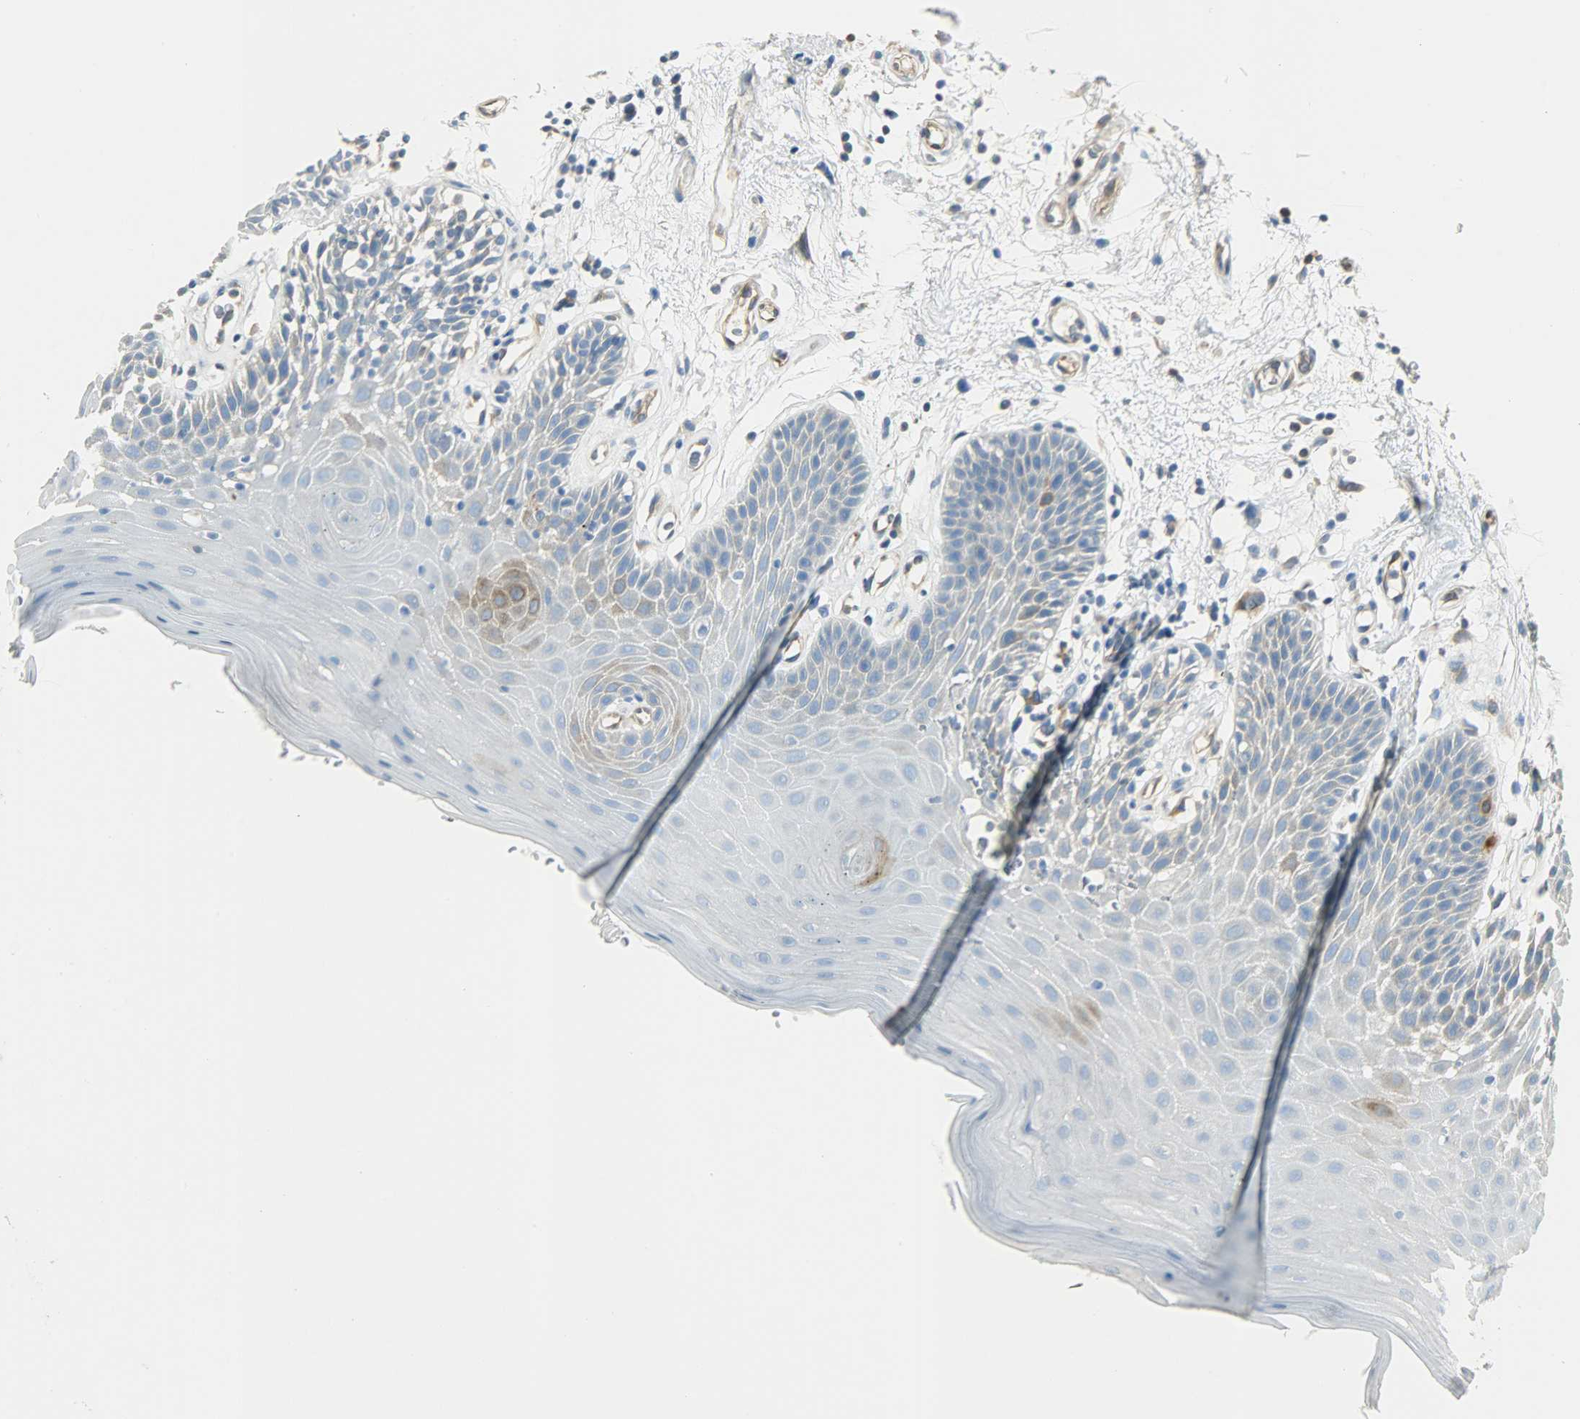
{"staining": {"intensity": "weak", "quantity": "<25%", "location": "cytoplasmic/membranous"}, "tissue": "oral mucosa", "cell_type": "Squamous epithelial cells", "image_type": "normal", "snomed": [{"axis": "morphology", "description": "Normal tissue, NOS"}, {"axis": "morphology", "description": "Squamous cell carcinoma, NOS"}, {"axis": "topography", "description": "Skeletal muscle"}, {"axis": "topography", "description": "Oral tissue"}, {"axis": "topography", "description": "Head-Neck"}], "caption": "Immunohistochemical staining of normal human oral mucosa exhibits no significant expression in squamous epithelial cells. Brightfield microscopy of immunohistochemistry stained with DAB (3,3'-diaminobenzidine) (brown) and hematoxylin (blue), captured at high magnification.", "gene": "WARS1", "patient": {"sex": "male", "age": 71}}